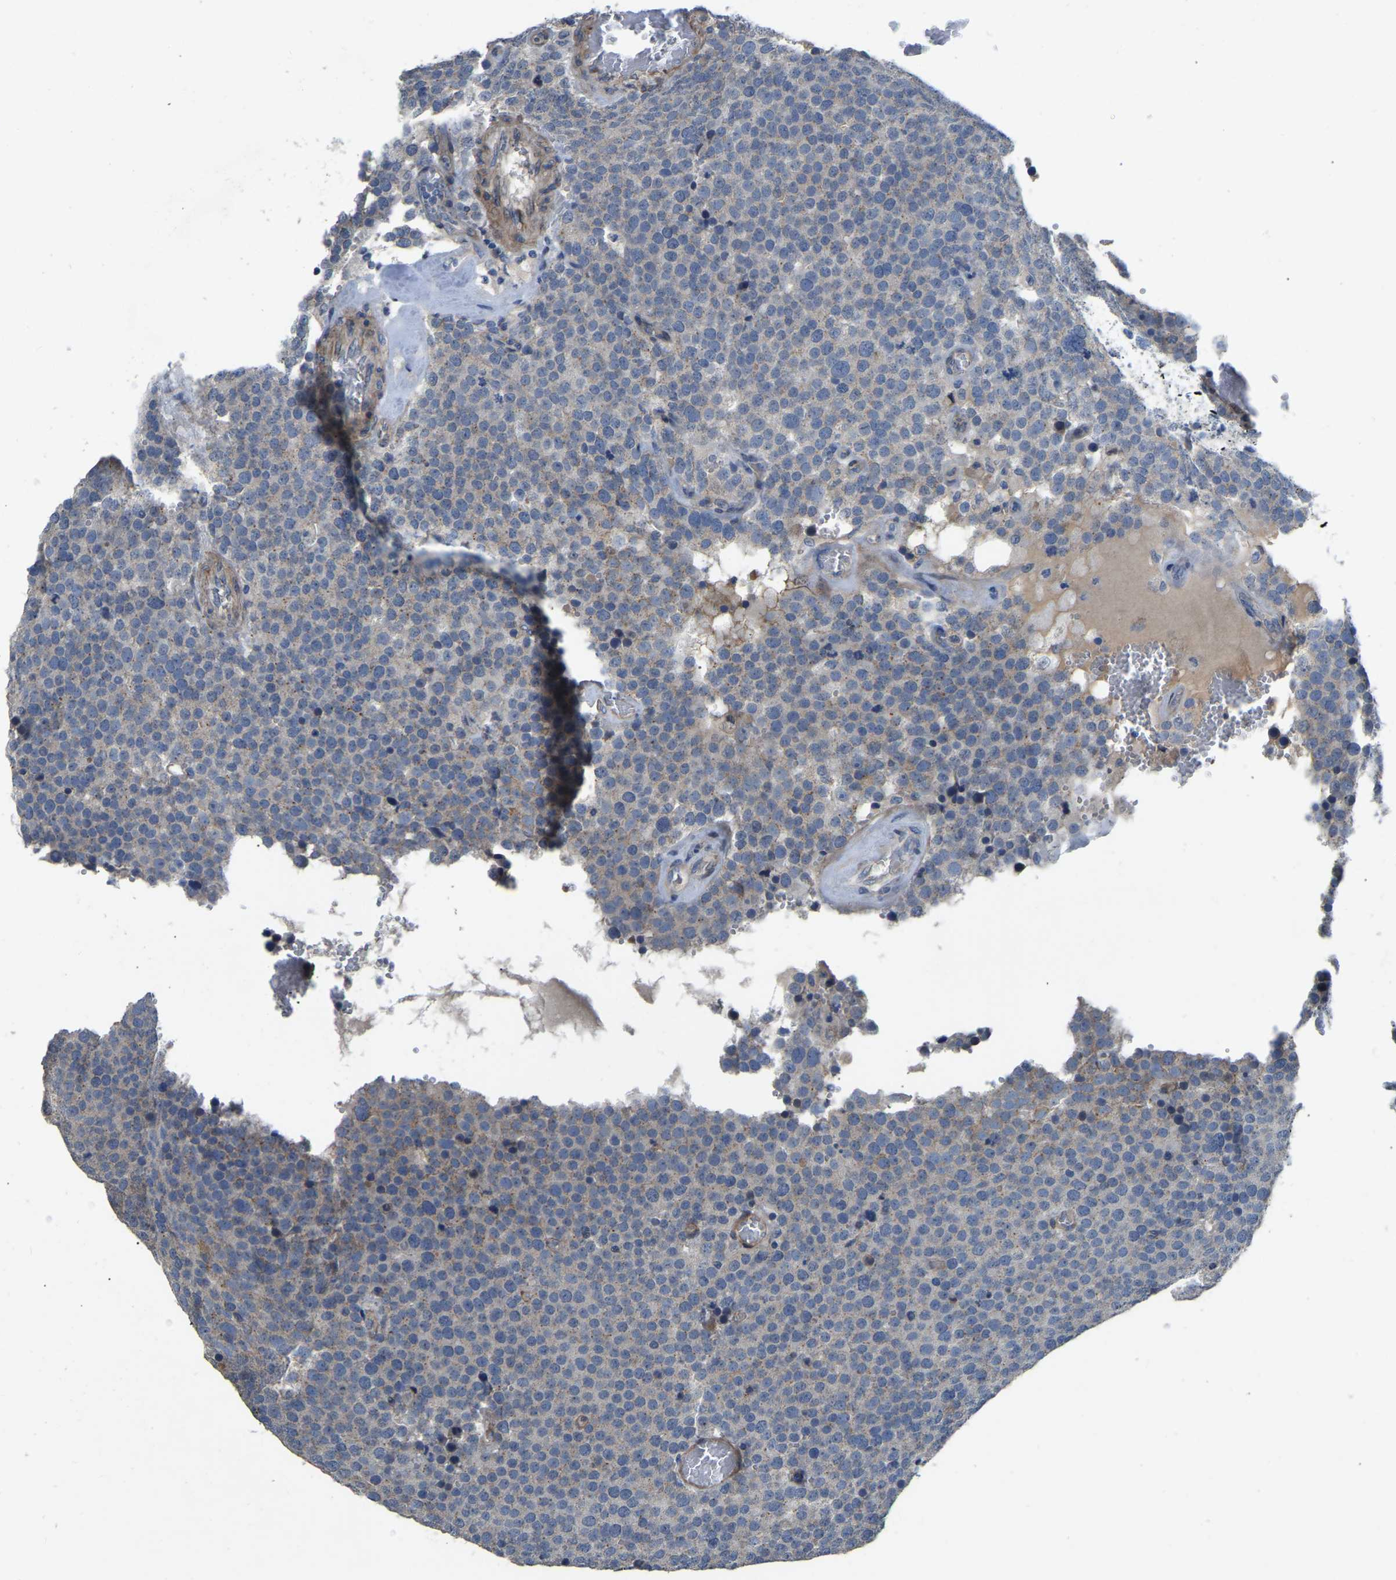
{"staining": {"intensity": "negative", "quantity": "none", "location": "none"}, "tissue": "testis cancer", "cell_type": "Tumor cells", "image_type": "cancer", "snomed": [{"axis": "morphology", "description": "Normal tissue, NOS"}, {"axis": "morphology", "description": "Seminoma, NOS"}, {"axis": "topography", "description": "Testis"}], "caption": "This is an immunohistochemistry photomicrograph of human seminoma (testis). There is no staining in tumor cells.", "gene": "HIGD2B", "patient": {"sex": "male", "age": 71}}